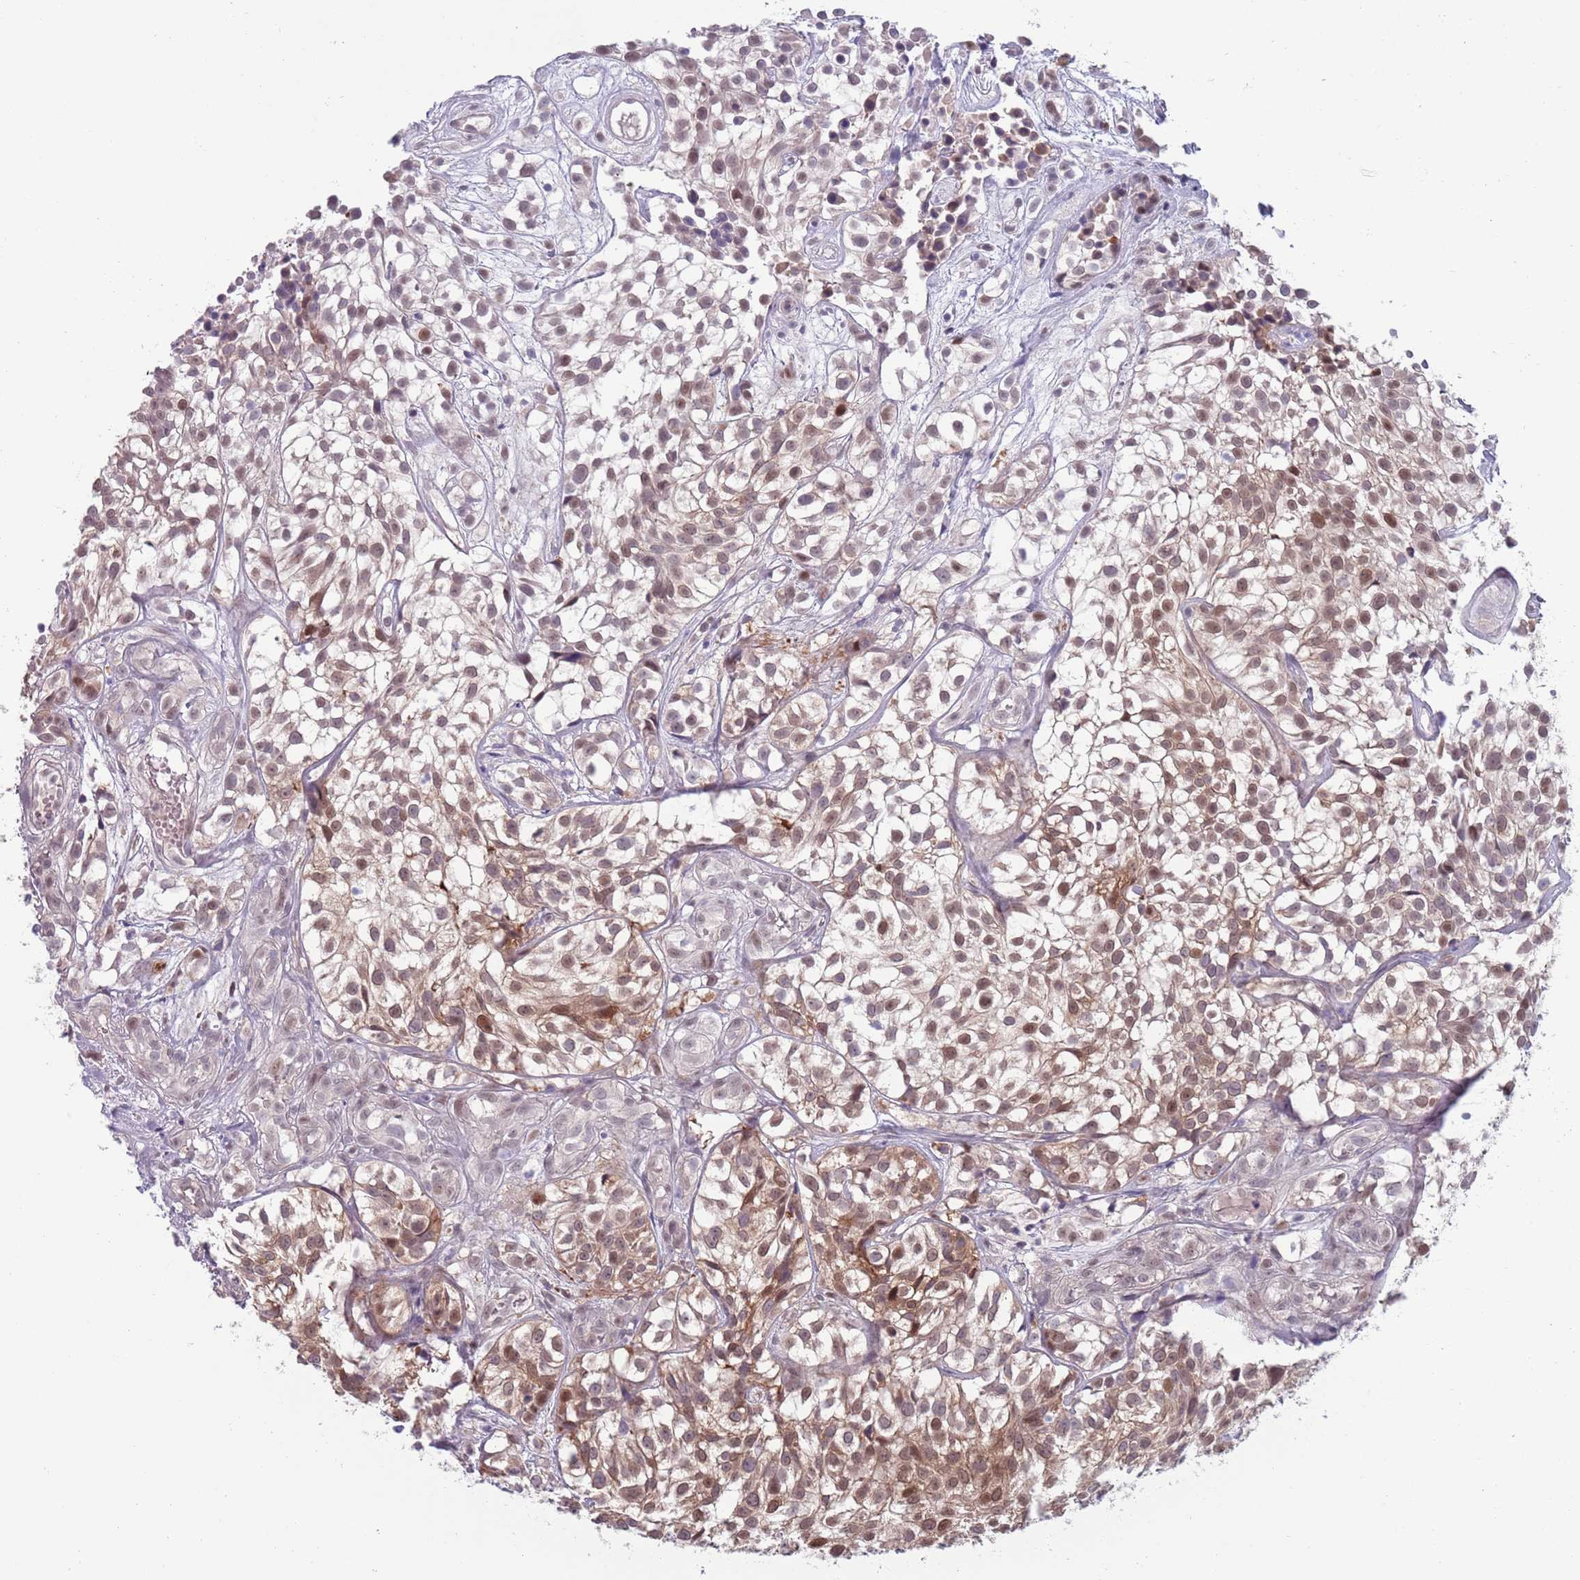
{"staining": {"intensity": "weak", "quantity": "25%-75%", "location": "cytoplasmic/membranous,nuclear"}, "tissue": "urothelial cancer", "cell_type": "Tumor cells", "image_type": "cancer", "snomed": [{"axis": "morphology", "description": "Urothelial carcinoma, High grade"}, {"axis": "topography", "description": "Urinary bladder"}], "caption": "Immunohistochemistry (IHC) of human urothelial cancer reveals low levels of weak cytoplasmic/membranous and nuclear staining in approximately 25%-75% of tumor cells. The staining was performed using DAB (3,3'-diaminobenzidine) to visualize the protein expression in brown, while the nuclei were stained in blue with hematoxylin (Magnification: 20x).", "gene": "CLNS1A", "patient": {"sex": "male", "age": 56}}